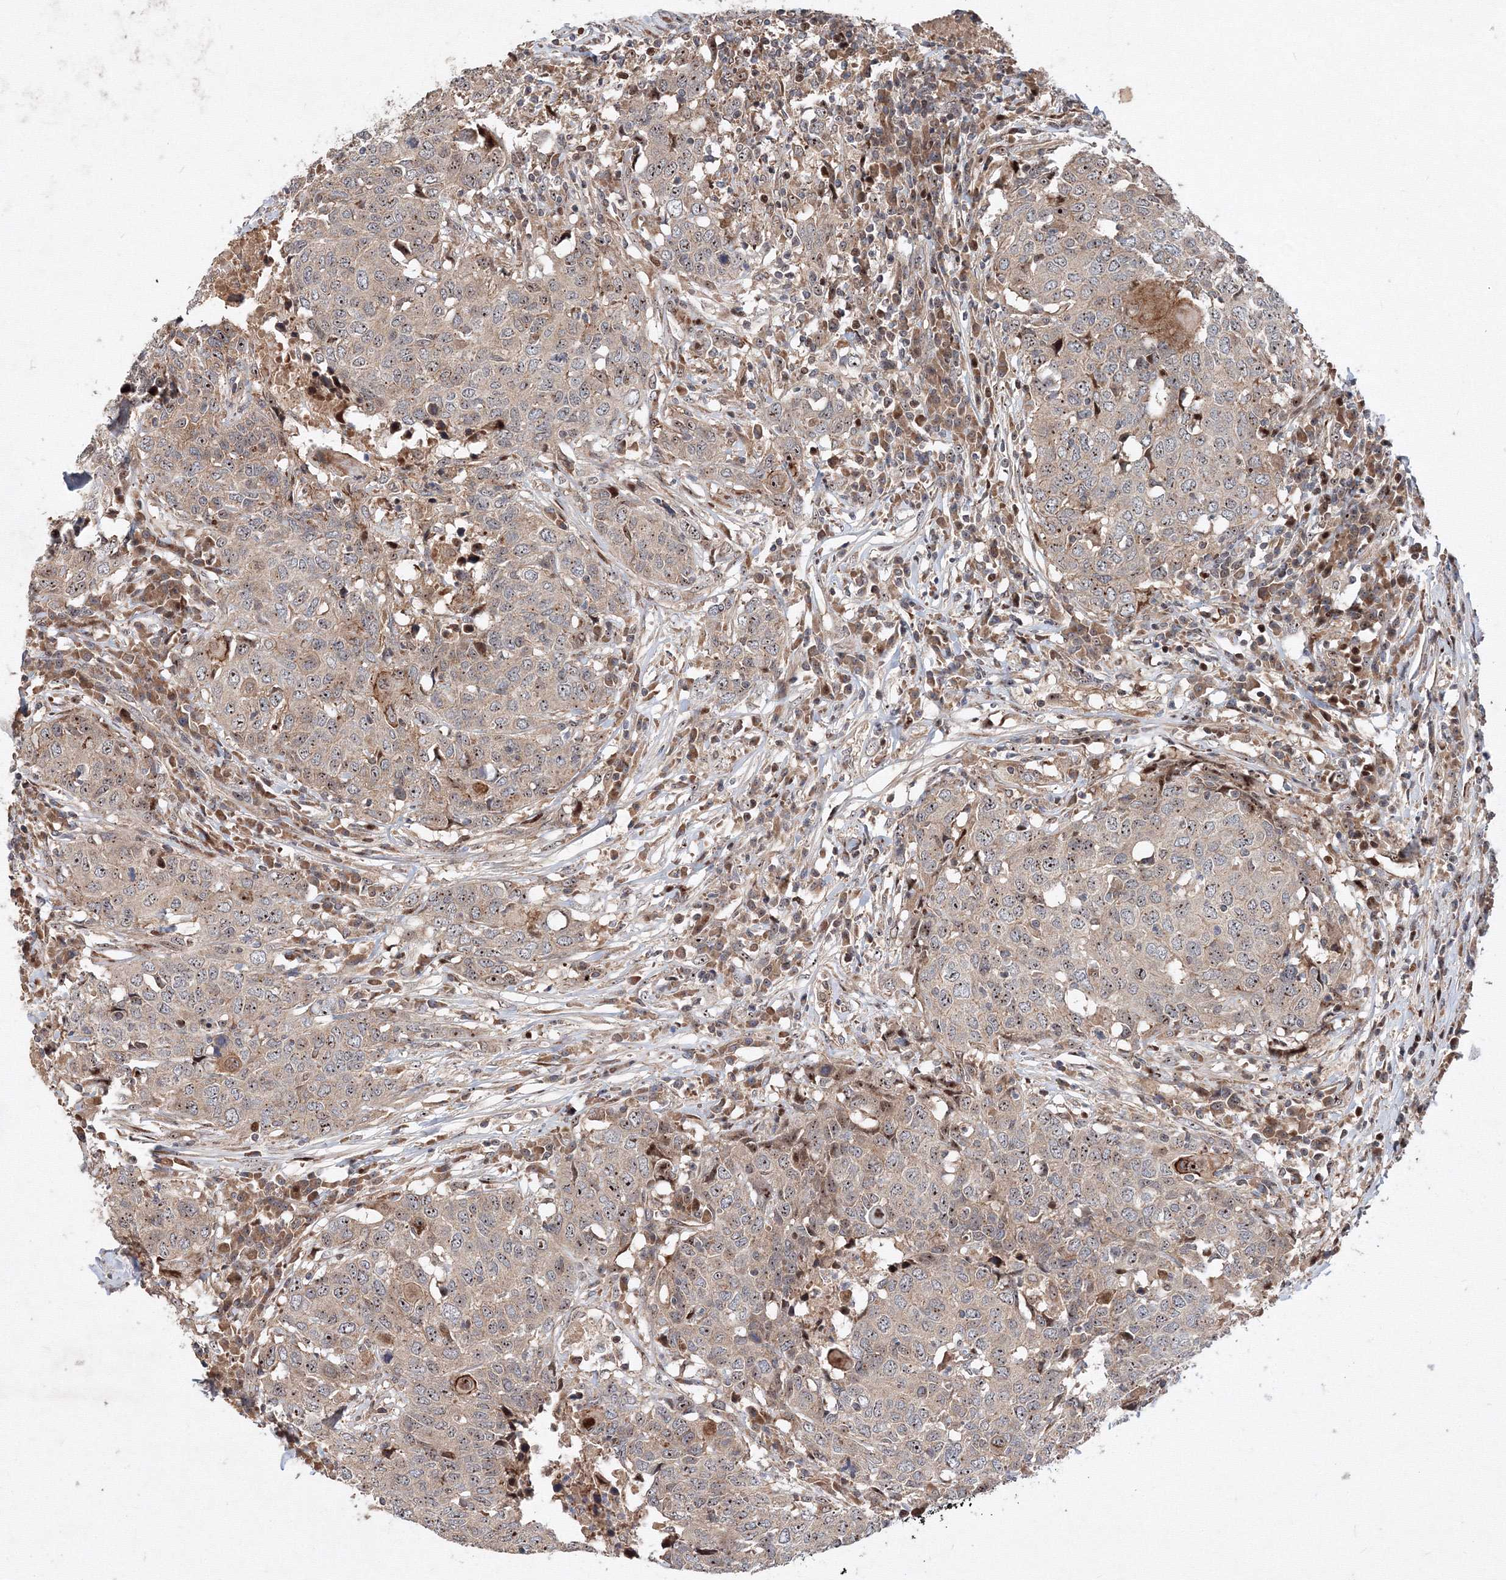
{"staining": {"intensity": "weak", "quantity": "25%-75%", "location": "cytoplasmic/membranous,nuclear"}, "tissue": "head and neck cancer", "cell_type": "Tumor cells", "image_type": "cancer", "snomed": [{"axis": "morphology", "description": "Squamous cell carcinoma, NOS"}, {"axis": "topography", "description": "Head-Neck"}], "caption": "Human squamous cell carcinoma (head and neck) stained with a brown dye reveals weak cytoplasmic/membranous and nuclear positive expression in approximately 25%-75% of tumor cells.", "gene": "ANKAR", "patient": {"sex": "male", "age": 66}}